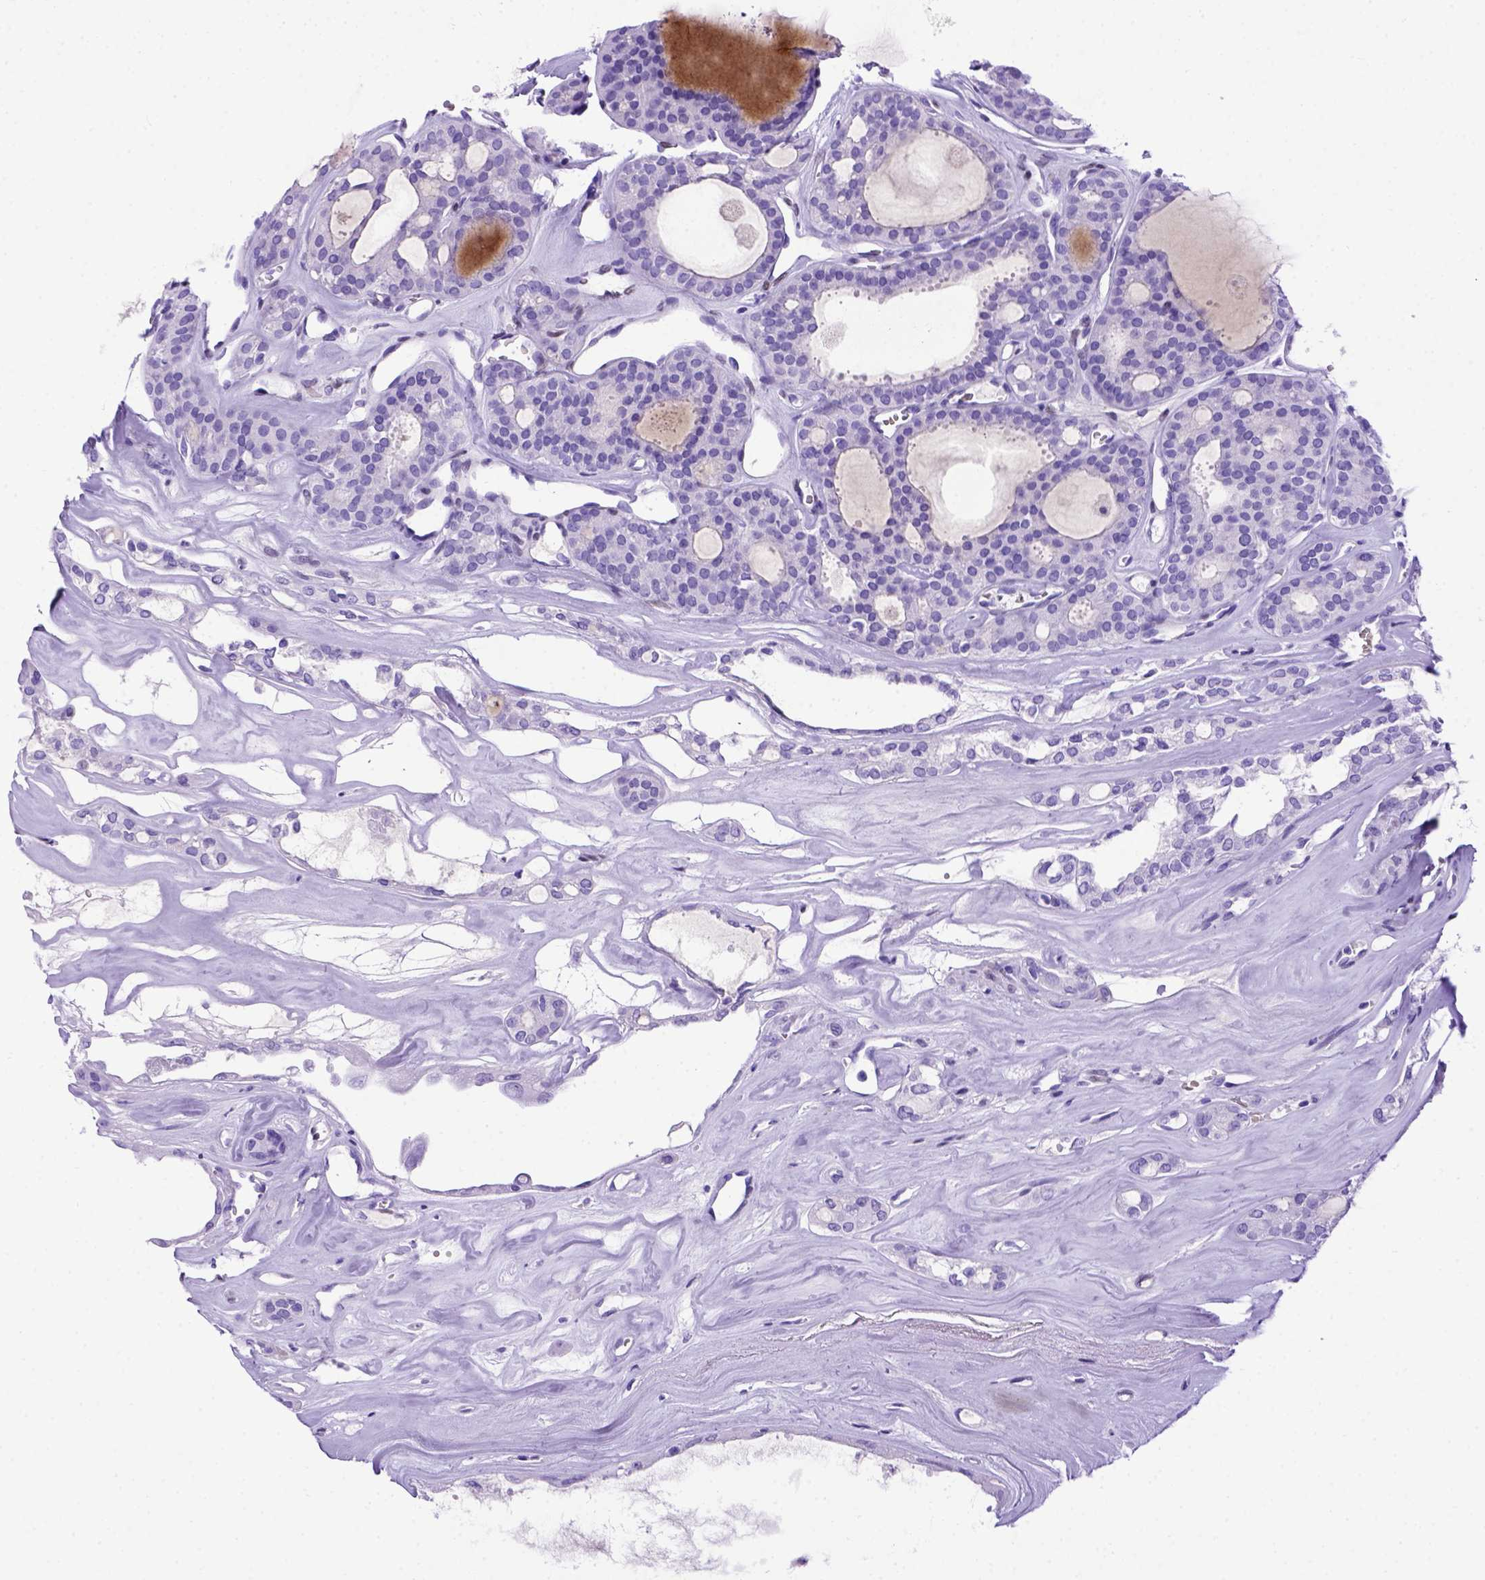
{"staining": {"intensity": "negative", "quantity": "none", "location": "none"}, "tissue": "thyroid cancer", "cell_type": "Tumor cells", "image_type": "cancer", "snomed": [{"axis": "morphology", "description": "Follicular adenoma carcinoma, NOS"}, {"axis": "topography", "description": "Thyroid gland"}], "caption": "Human thyroid cancer stained for a protein using immunohistochemistry (IHC) displays no staining in tumor cells.", "gene": "MEOX2", "patient": {"sex": "male", "age": 75}}